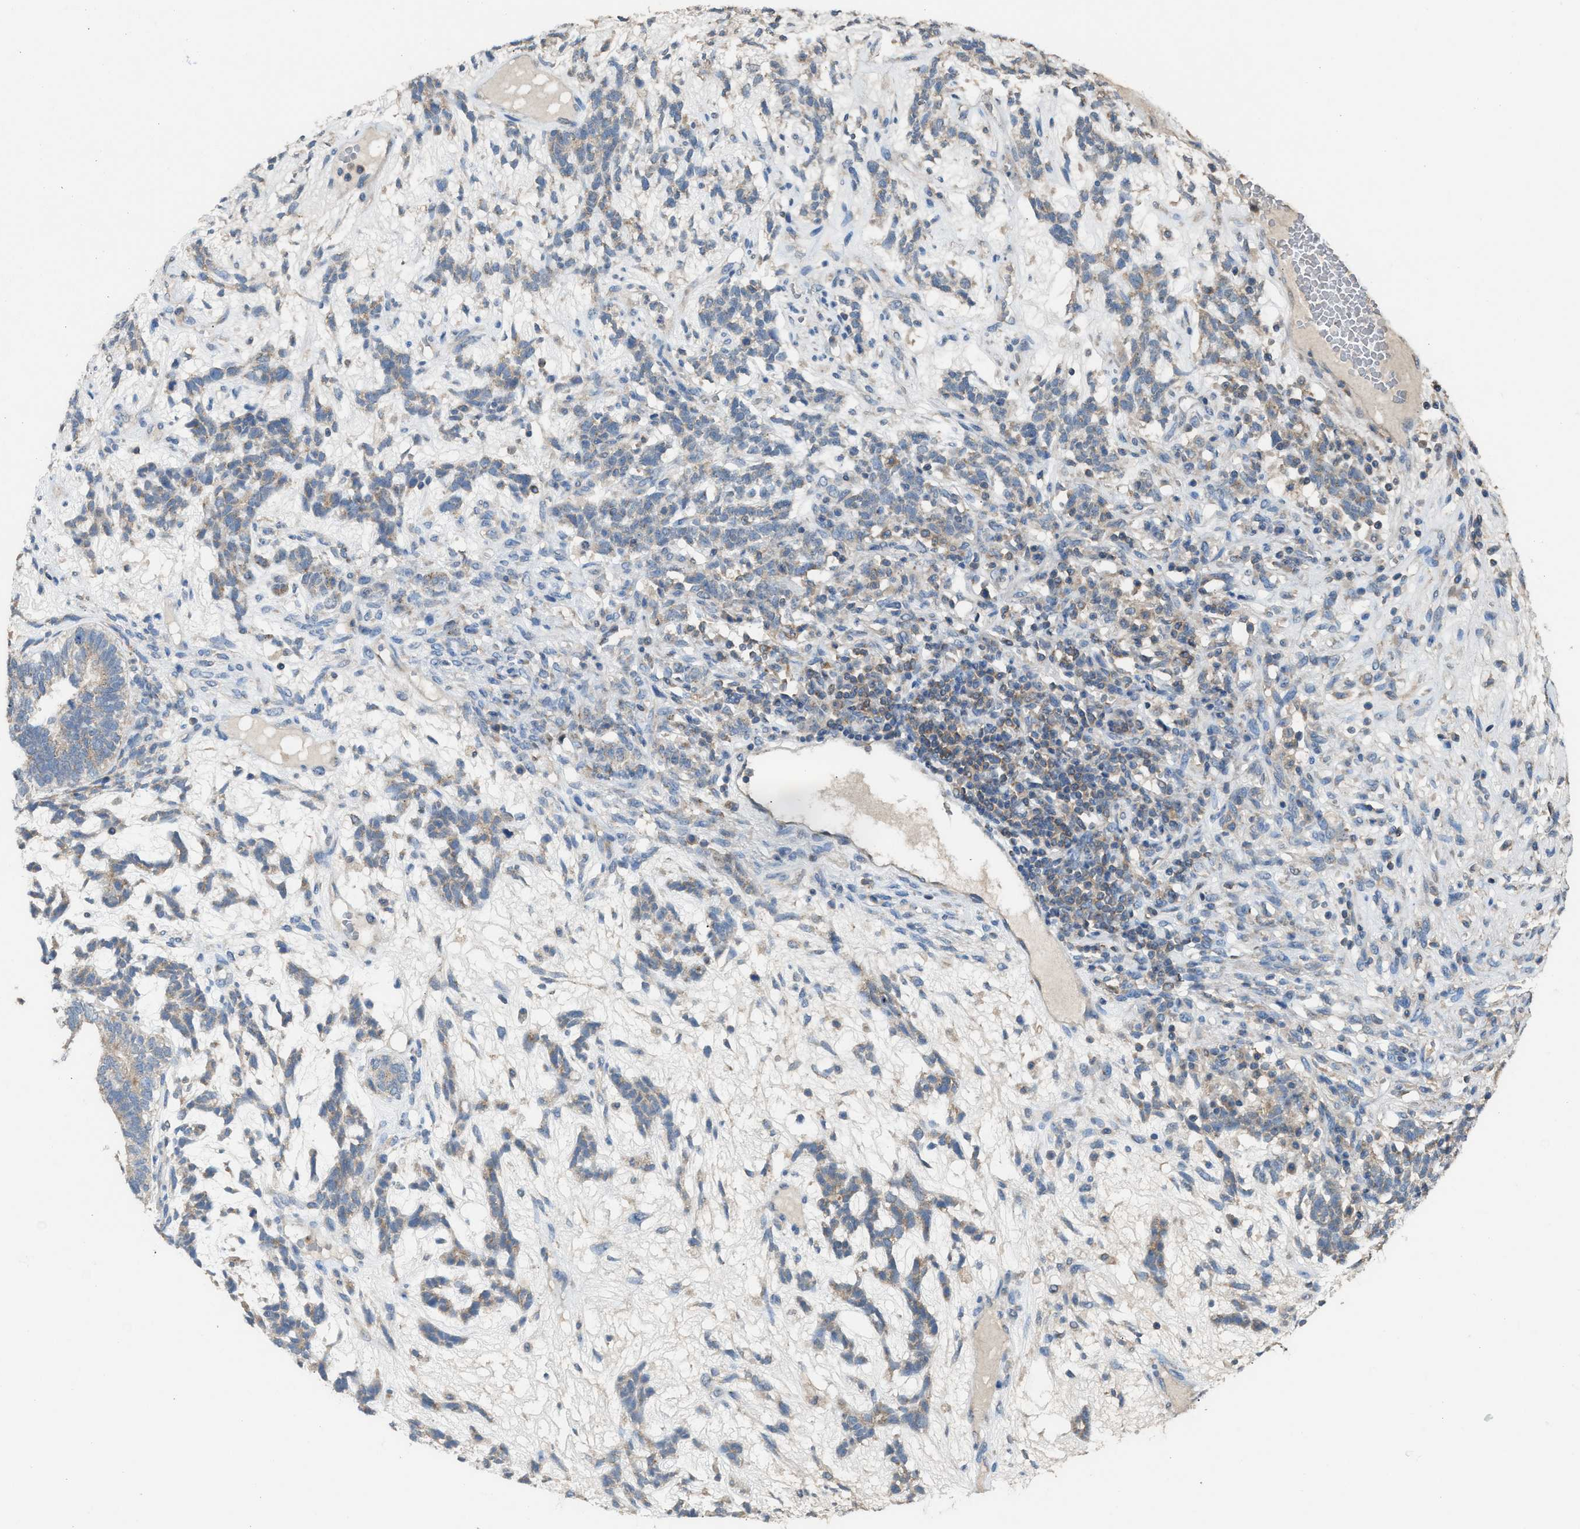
{"staining": {"intensity": "weak", "quantity": "<25%", "location": "cytoplasmic/membranous"}, "tissue": "testis cancer", "cell_type": "Tumor cells", "image_type": "cancer", "snomed": [{"axis": "morphology", "description": "Seminoma, NOS"}, {"axis": "topography", "description": "Testis"}], "caption": "There is no significant expression in tumor cells of testis cancer (seminoma). Brightfield microscopy of immunohistochemistry (IHC) stained with DAB (3,3'-diaminobenzidine) (brown) and hematoxylin (blue), captured at high magnification.", "gene": "TPK1", "patient": {"sex": "male", "age": 28}}